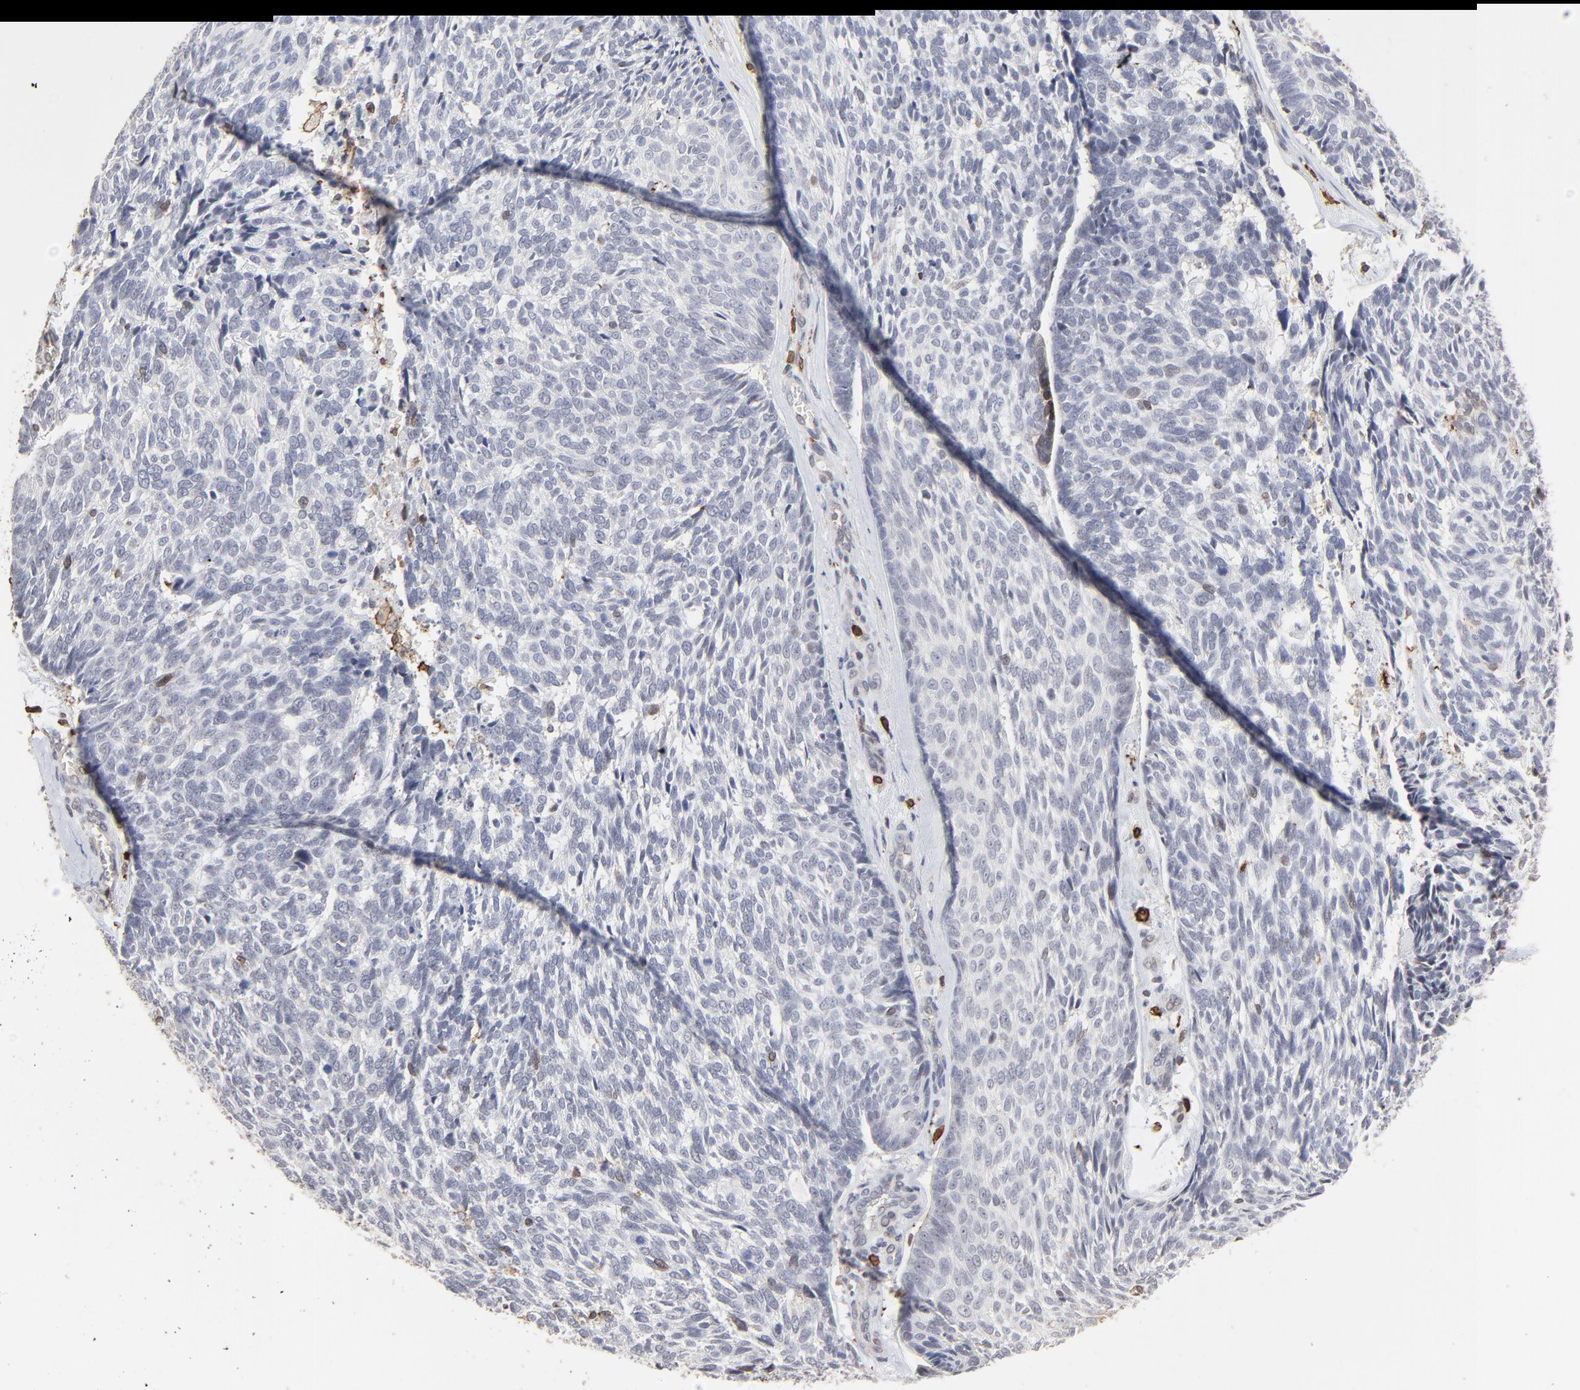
{"staining": {"intensity": "moderate", "quantity": "<25%", "location": "cytoplasmic/membranous,nuclear"}, "tissue": "skin cancer", "cell_type": "Tumor cells", "image_type": "cancer", "snomed": [{"axis": "morphology", "description": "Basal cell carcinoma"}, {"axis": "topography", "description": "Skin"}], "caption": "This histopathology image exhibits basal cell carcinoma (skin) stained with immunohistochemistry to label a protein in brown. The cytoplasmic/membranous and nuclear of tumor cells show moderate positivity for the protein. Nuclei are counter-stained blue.", "gene": "SLC6A14", "patient": {"sex": "male", "age": 72}}